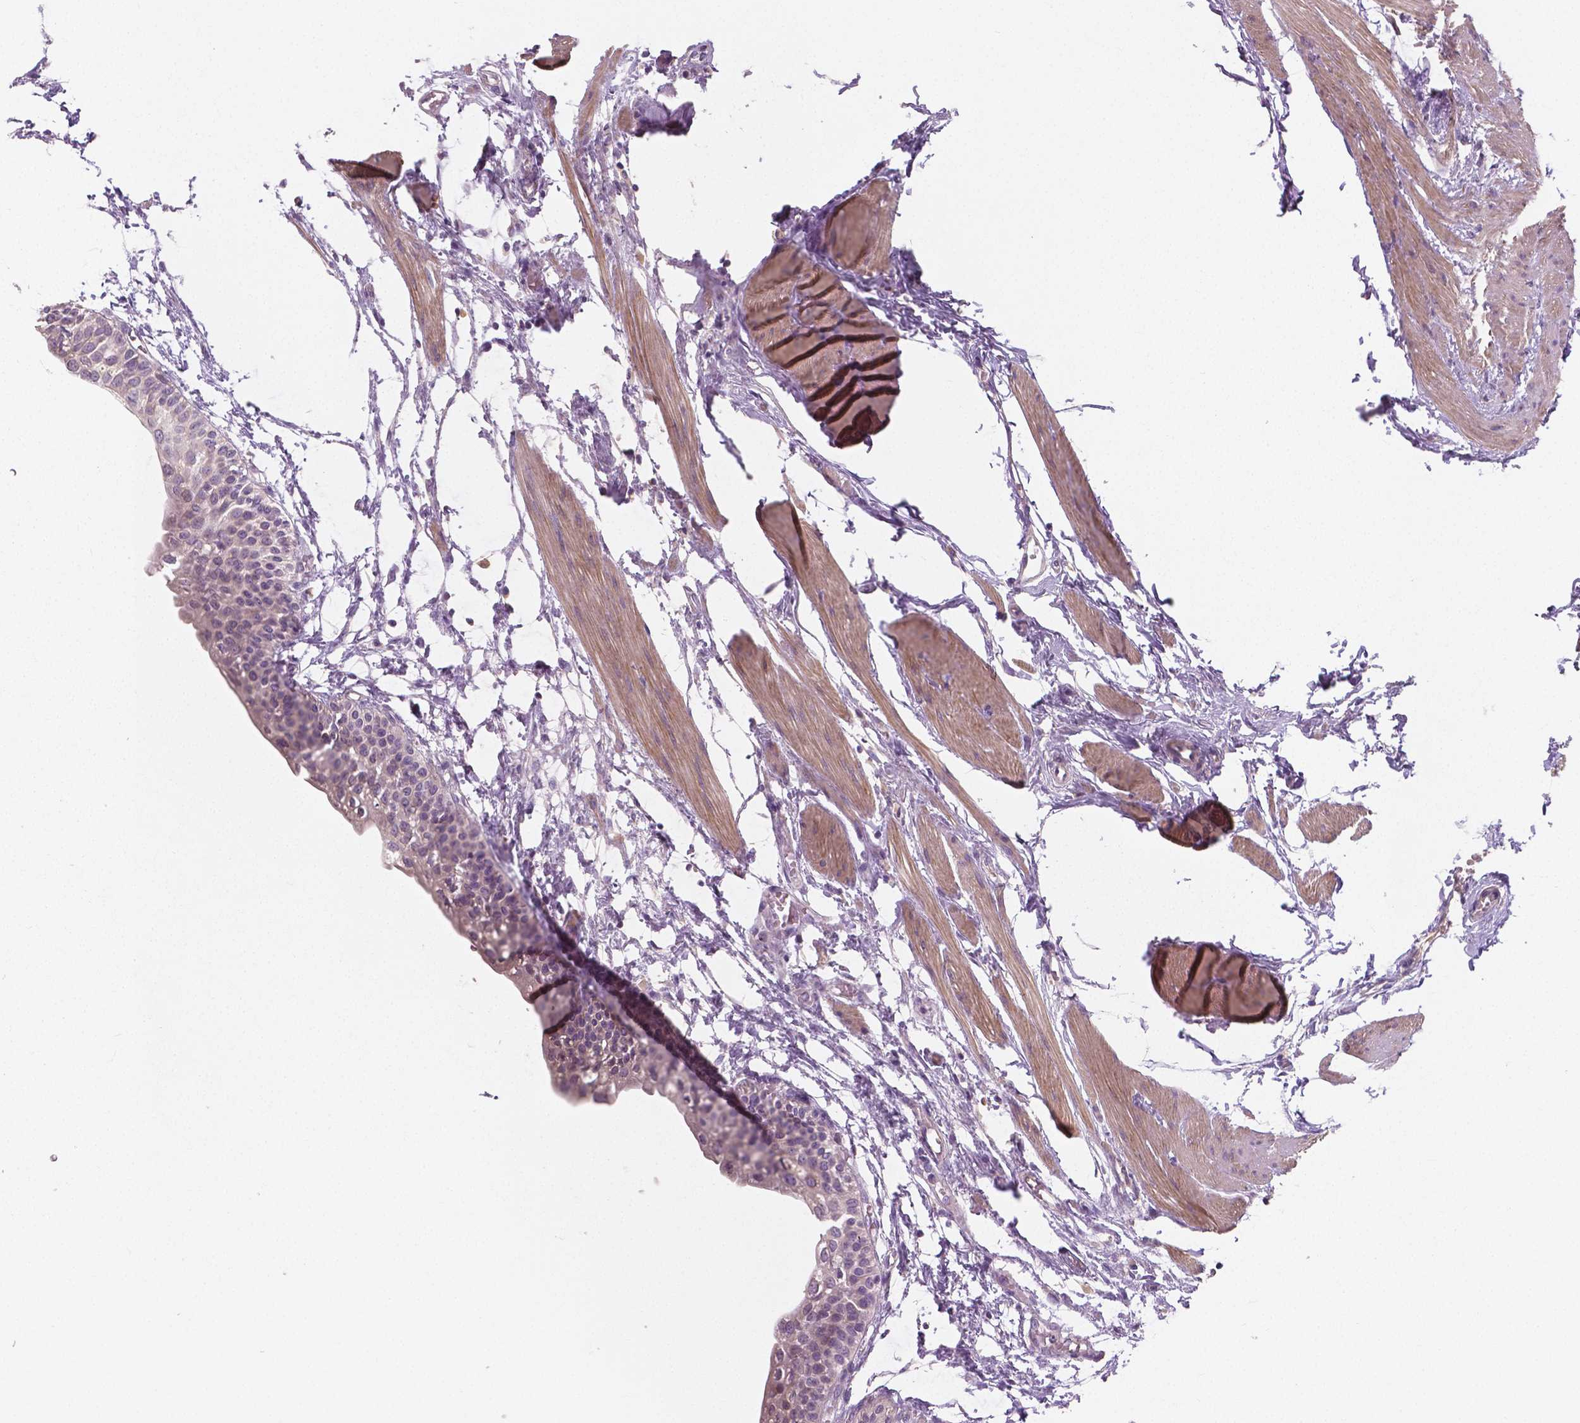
{"staining": {"intensity": "weak", "quantity": "25%-75%", "location": "cytoplasmic/membranous"}, "tissue": "urinary bladder", "cell_type": "Urothelial cells", "image_type": "normal", "snomed": [{"axis": "morphology", "description": "Normal tissue, NOS"}, {"axis": "topography", "description": "Urinary bladder"}, {"axis": "topography", "description": "Peripheral nerve tissue"}], "caption": "Immunohistochemistry staining of normal urinary bladder, which shows low levels of weak cytoplasmic/membranous positivity in approximately 25%-75% of urothelial cells indicating weak cytoplasmic/membranous protein staining. The staining was performed using DAB (brown) for protein detection and nuclei were counterstained in hematoxylin (blue).", "gene": "LSM14B", "patient": {"sex": "male", "age": 55}}